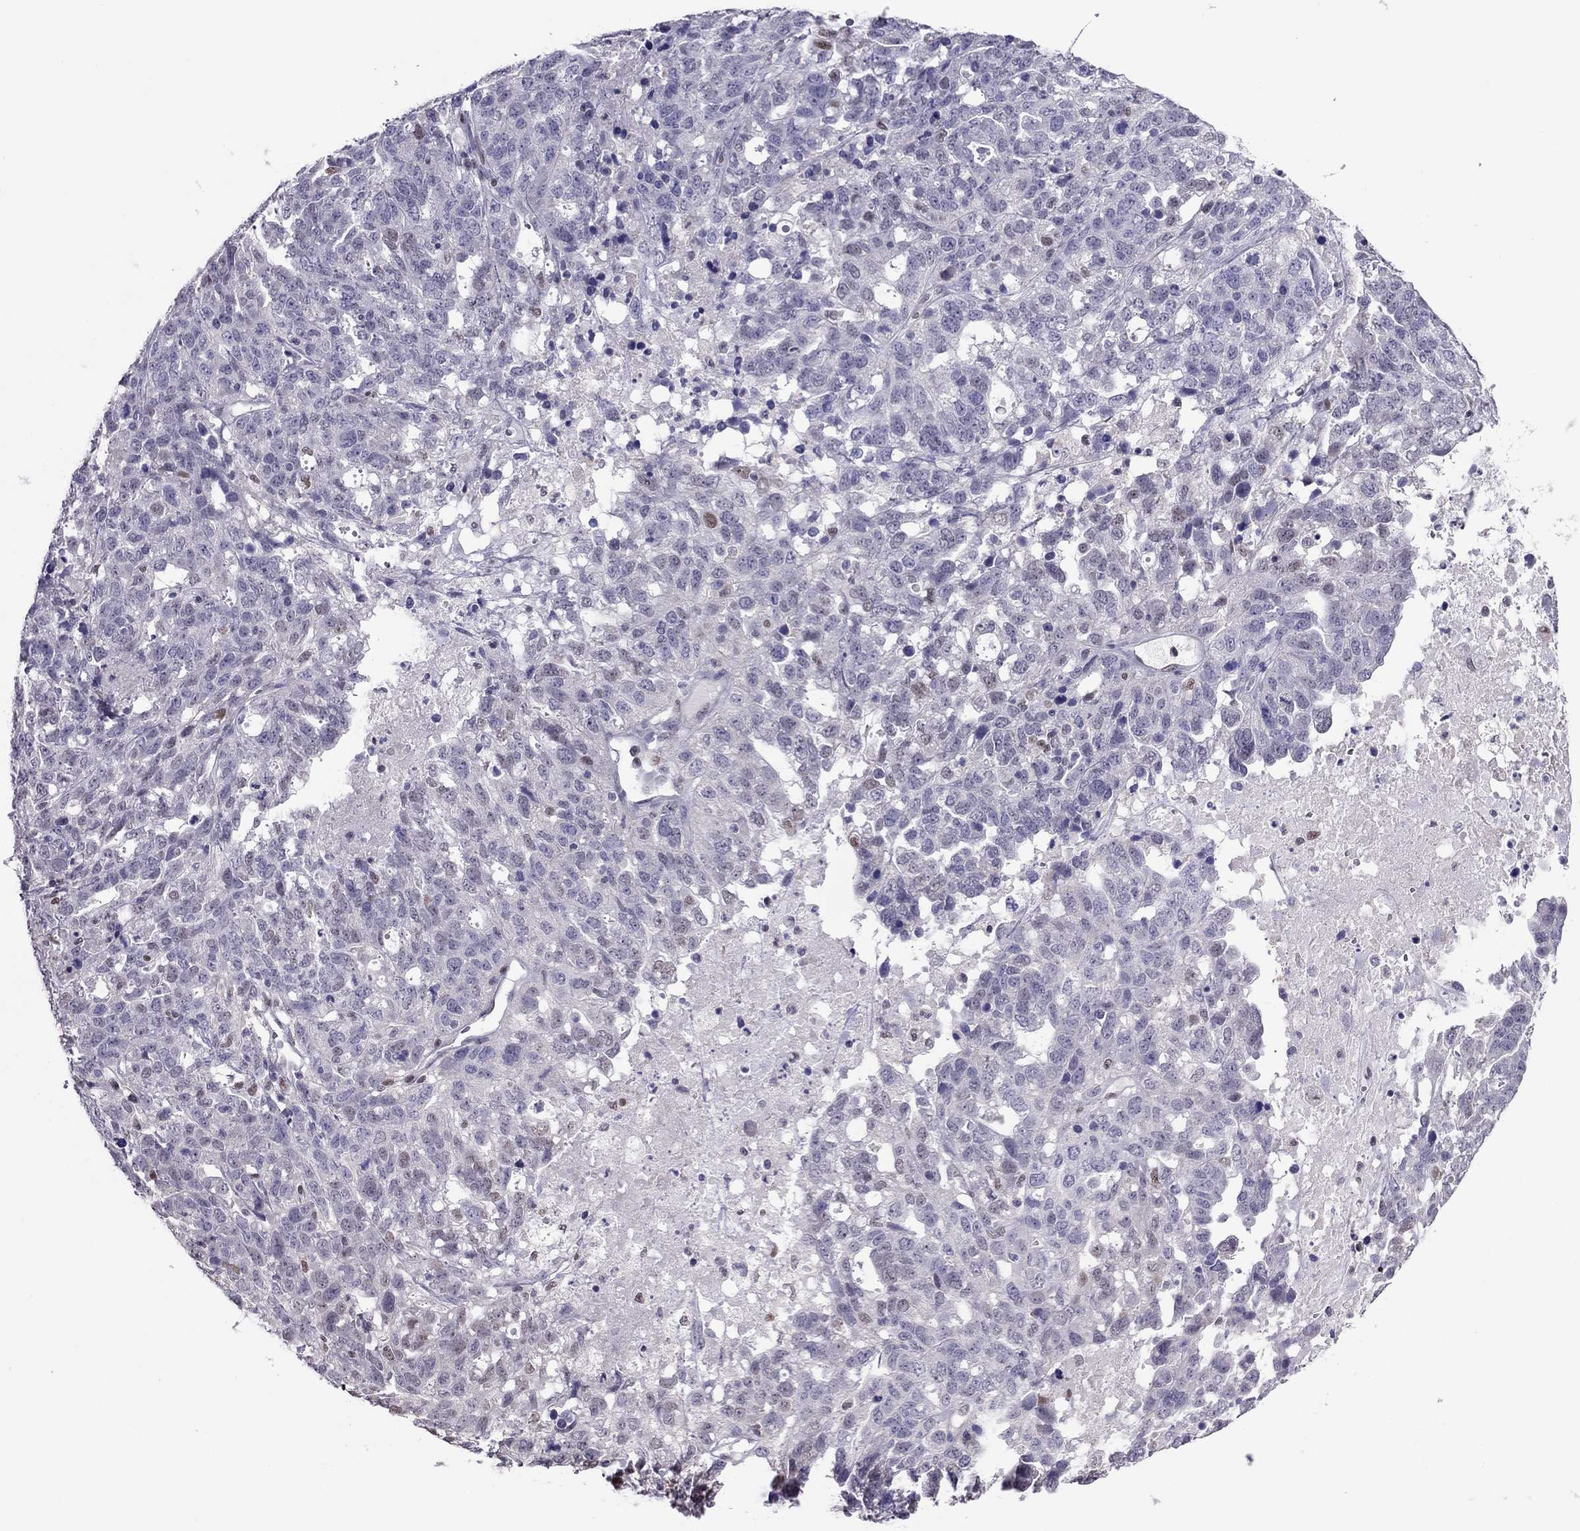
{"staining": {"intensity": "negative", "quantity": "none", "location": "none"}, "tissue": "ovarian cancer", "cell_type": "Tumor cells", "image_type": "cancer", "snomed": [{"axis": "morphology", "description": "Cystadenocarcinoma, serous, NOS"}, {"axis": "topography", "description": "Ovary"}], "caption": "DAB immunohistochemical staining of human ovarian cancer (serous cystadenocarcinoma) exhibits no significant expression in tumor cells.", "gene": "SPINT3", "patient": {"sex": "female", "age": 71}}